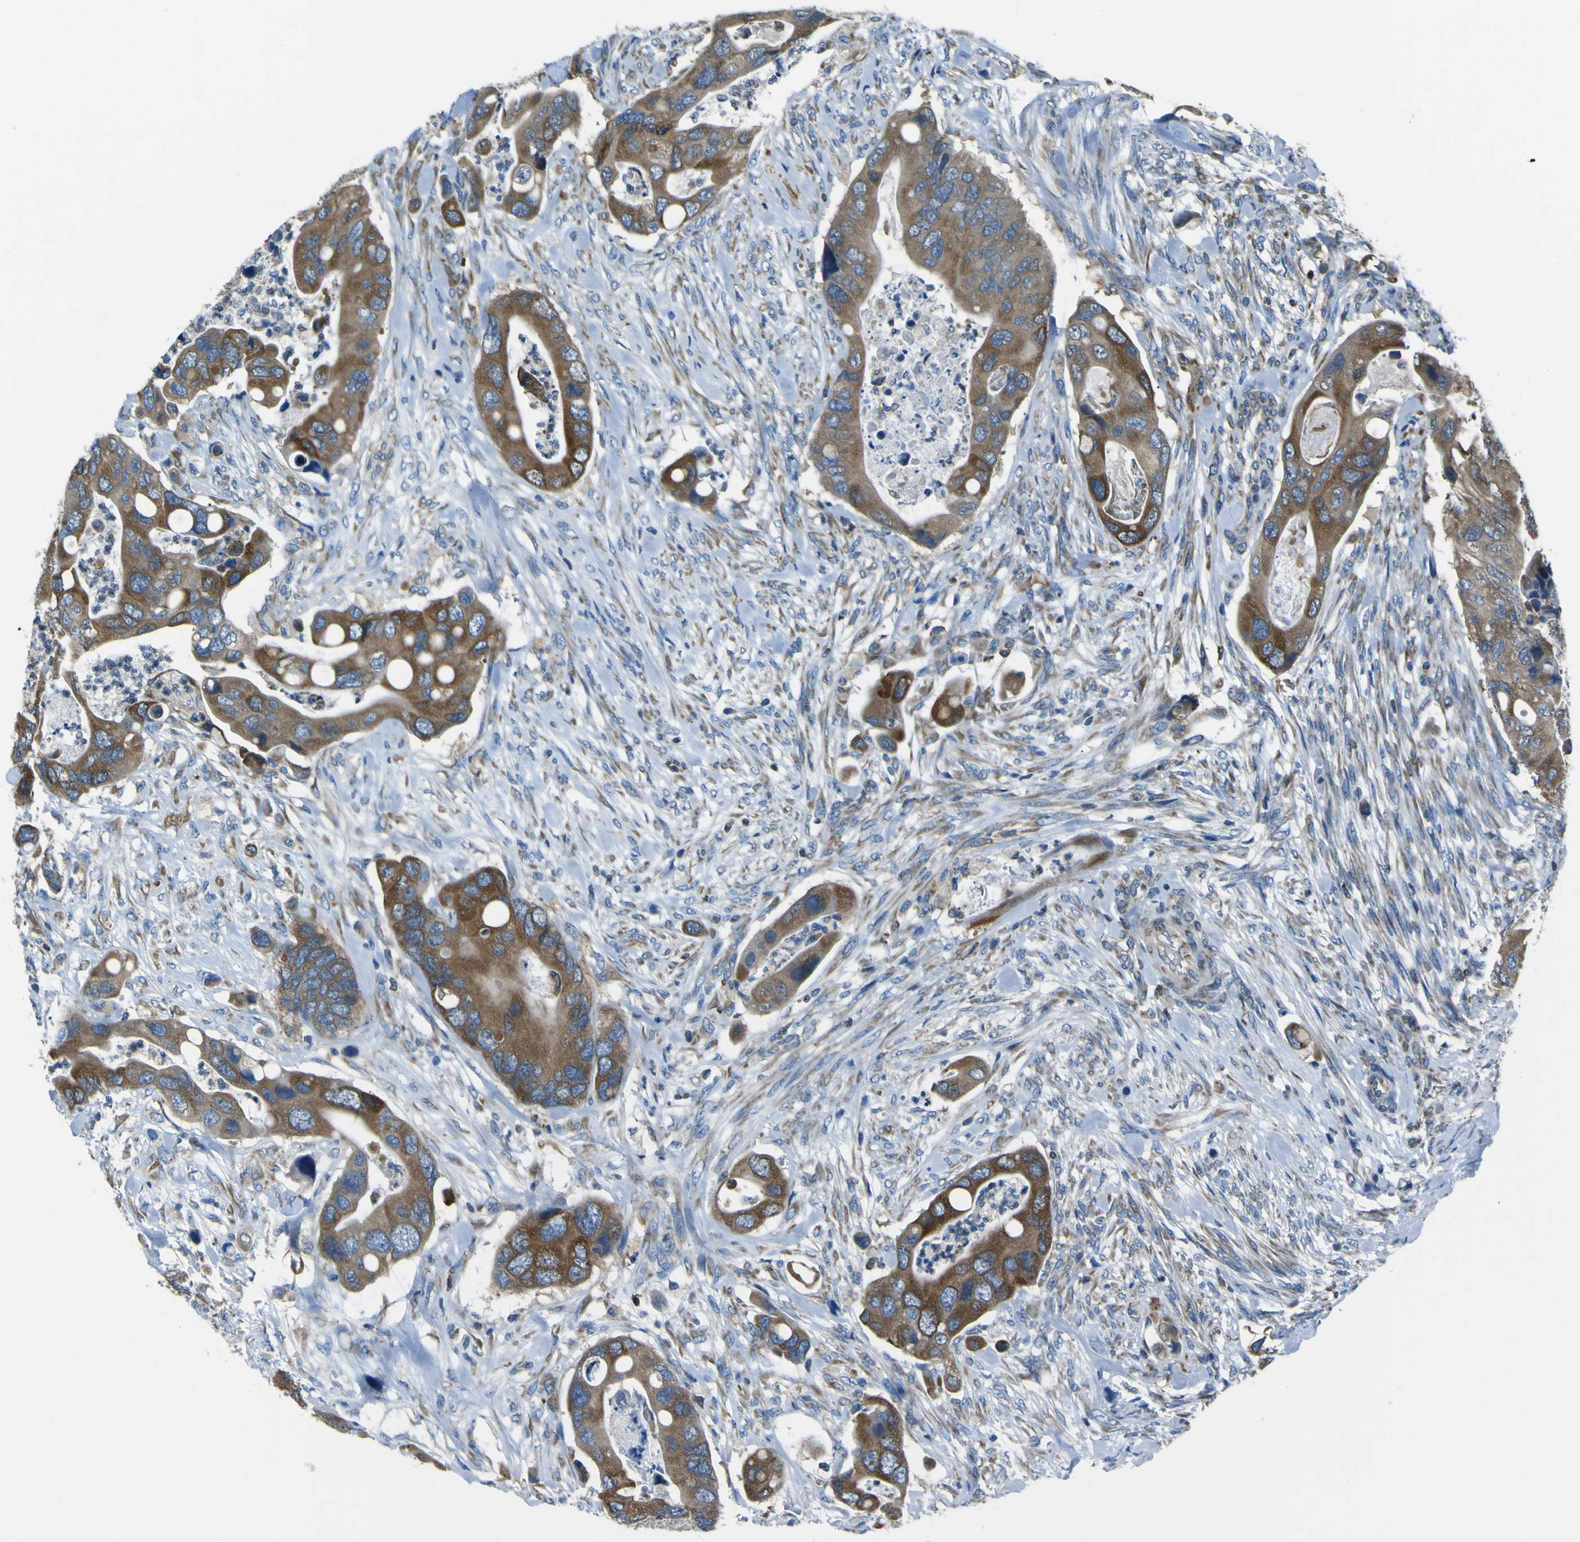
{"staining": {"intensity": "strong", "quantity": ">75%", "location": "cytoplasmic/membranous"}, "tissue": "colorectal cancer", "cell_type": "Tumor cells", "image_type": "cancer", "snomed": [{"axis": "morphology", "description": "Adenocarcinoma, NOS"}, {"axis": "topography", "description": "Rectum"}], "caption": "Brown immunohistochemical staining in human colorectal cancer (adenocarcinoma) exhibits strong cytoplasmic/membranous positivity in approximately >75% of tumor cells.", "gene": "STIM1", "patient": {"sex": "female", "age": 57}}